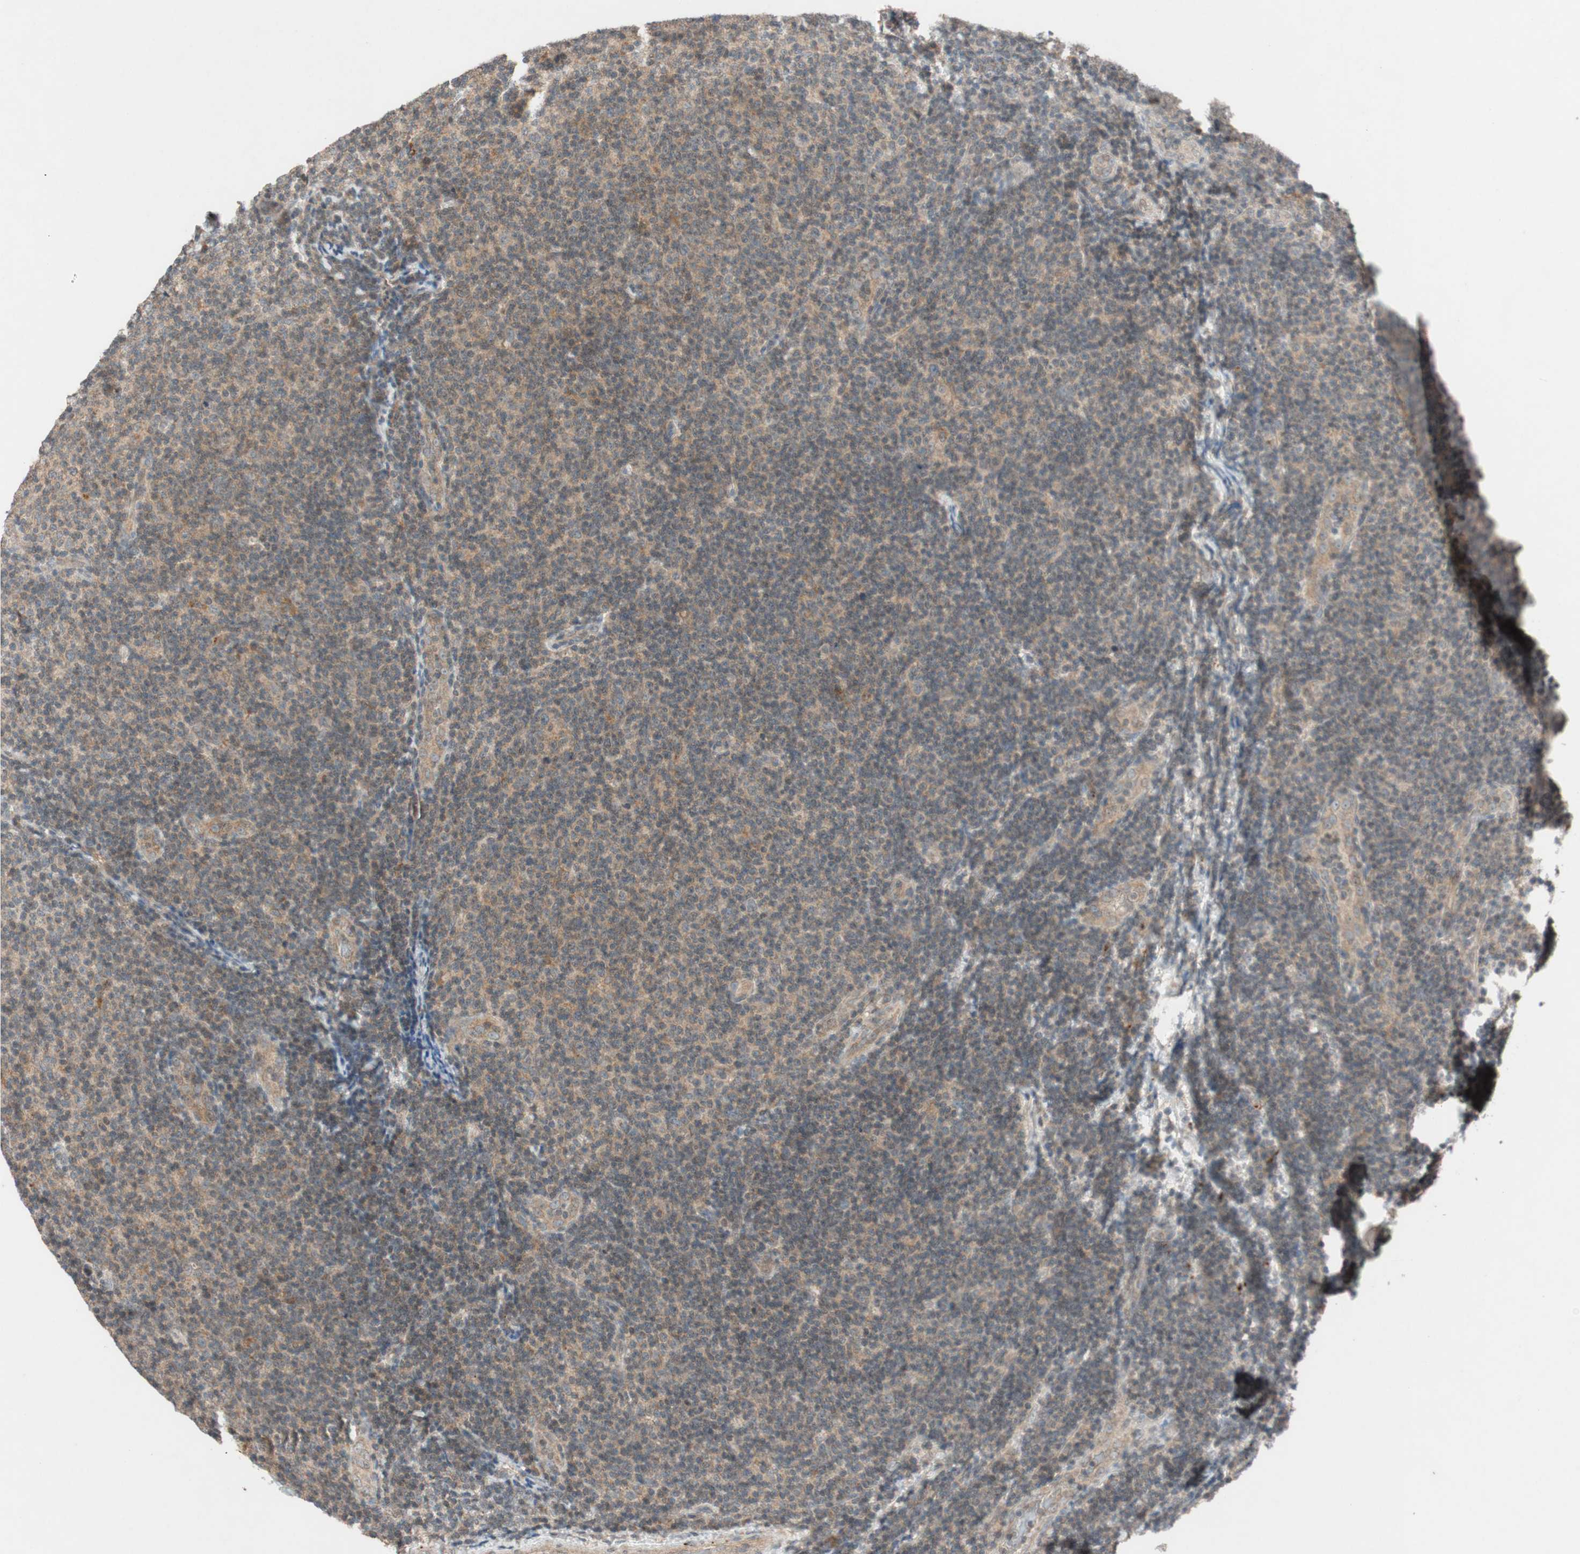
{"staining": {"intensity": "weak", "quantity": ">75%", "location": "cytoplasmic/membranous"}, "tissue": "lymphoma", "cell_type": "Tumor cells", "image_type": "cancer", "snomed": [{"axis": "morphology", "description": "Malignant lymphoma, non-Hodgkin's type, Low grade"}, {"axis": "topography", "description": "Lymph node"}], "caption": "About >75% of tumor cells in human lymphoma demonstrate weak cytoplasmic/membranous protein staining as visualized by brown immunohistochemical staining.", "gene": "GLB1", "patient": {"sex": "male", "age": 83}}